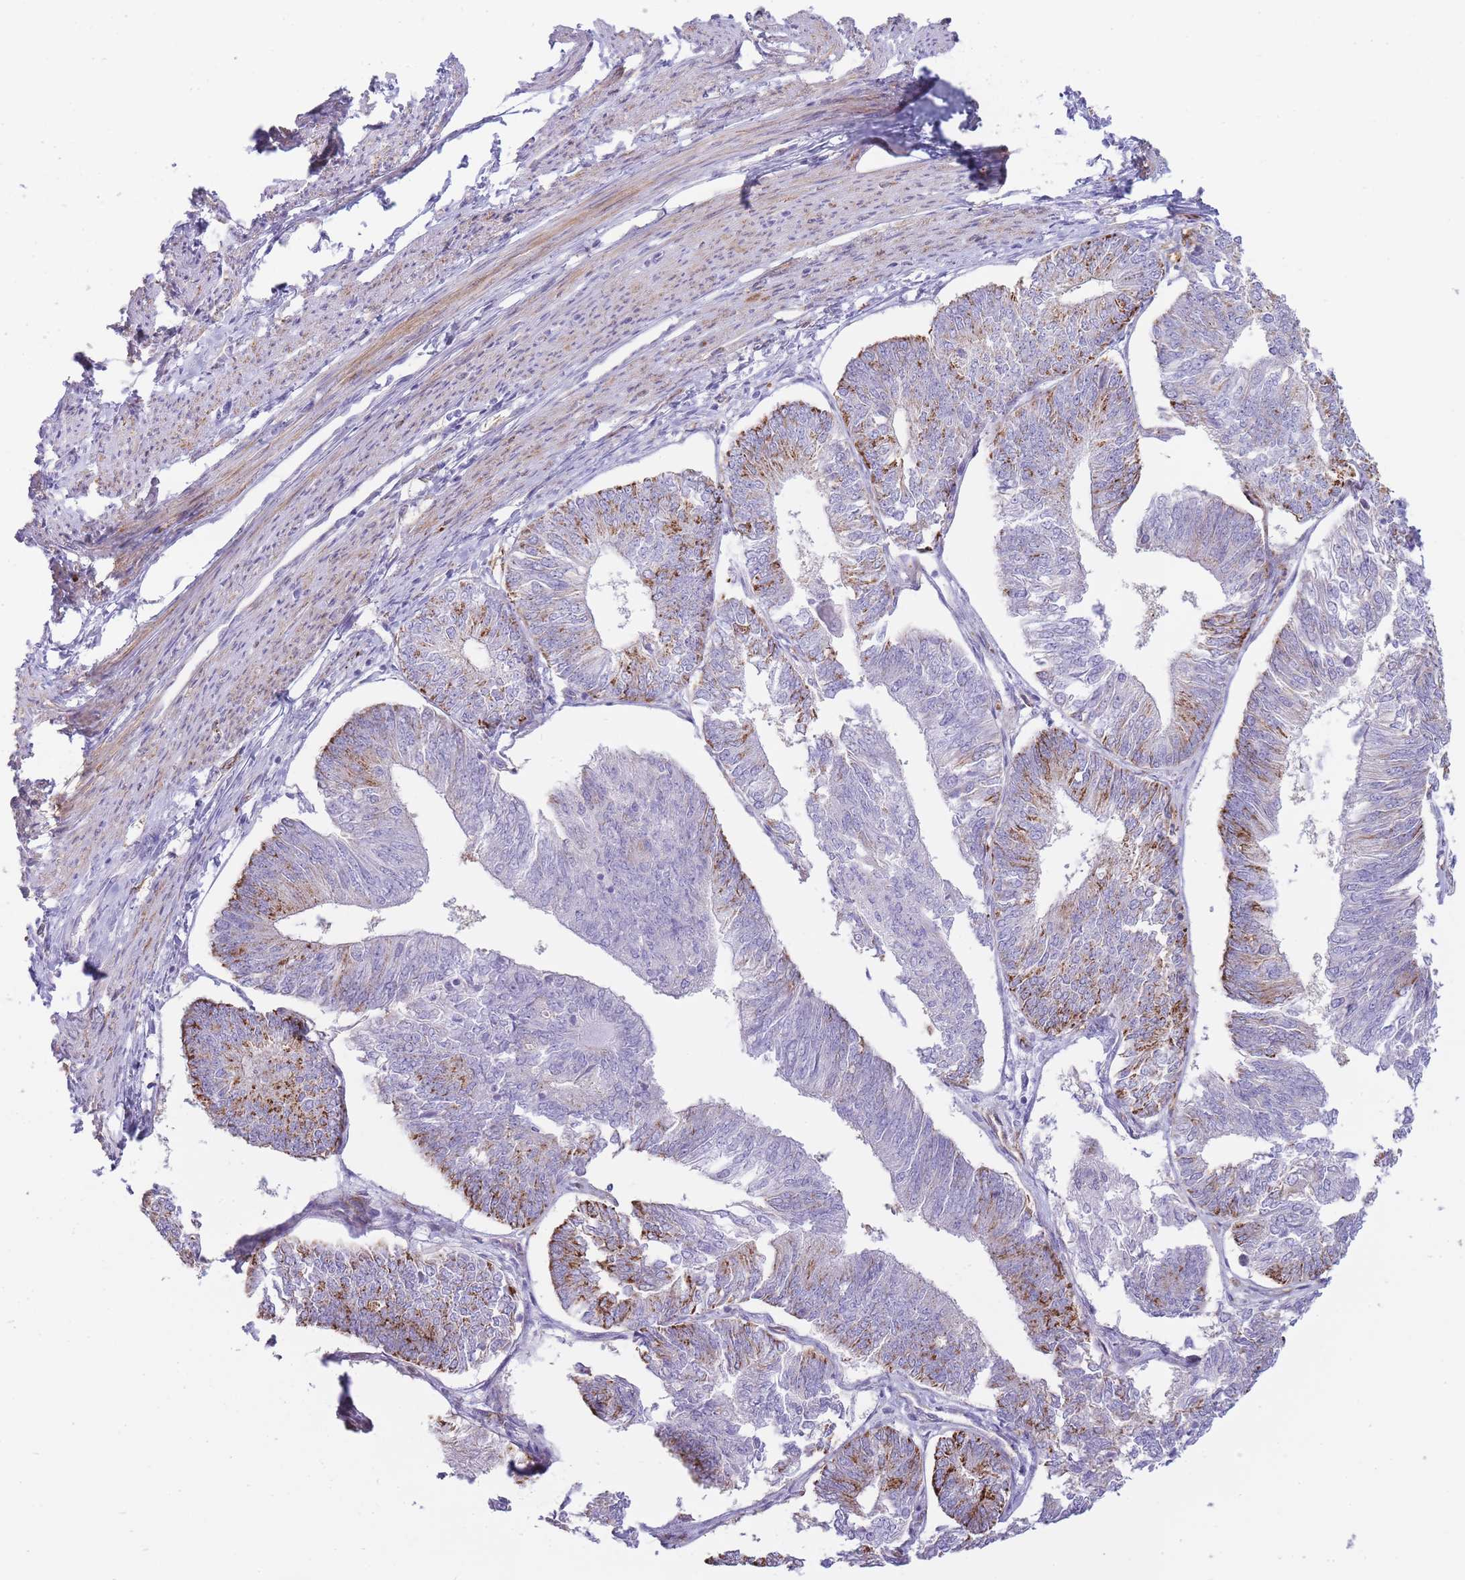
{"staining": {"intensity": "strong", "quantity": "<25%", "location": "cytoplasmic/membranous"}, "tissue": "endometrial cancer", "cell_type": "Tumor cells", "image_type": "cancer", "snomed": [{"axis": "morphology", "description": "Adenocarcinoma, NOS"}, {"axis": "topography", "description": "Endometrium"}], "caption": "Immunohistochemistry staining of endometrial cancer (adenocarcinoma), which shows medium levels of strong cytoplasmic/membranous staining in about <25% of tumor cells indicating strong cytoplasmic/membranous protein positivity. The staining was performed using DAB (brown) for protein detection and nuclei were counterstained in hematoxylin (blue).", "gene": "UTP14A", "patient": {"sex": "female", "age": 58}}